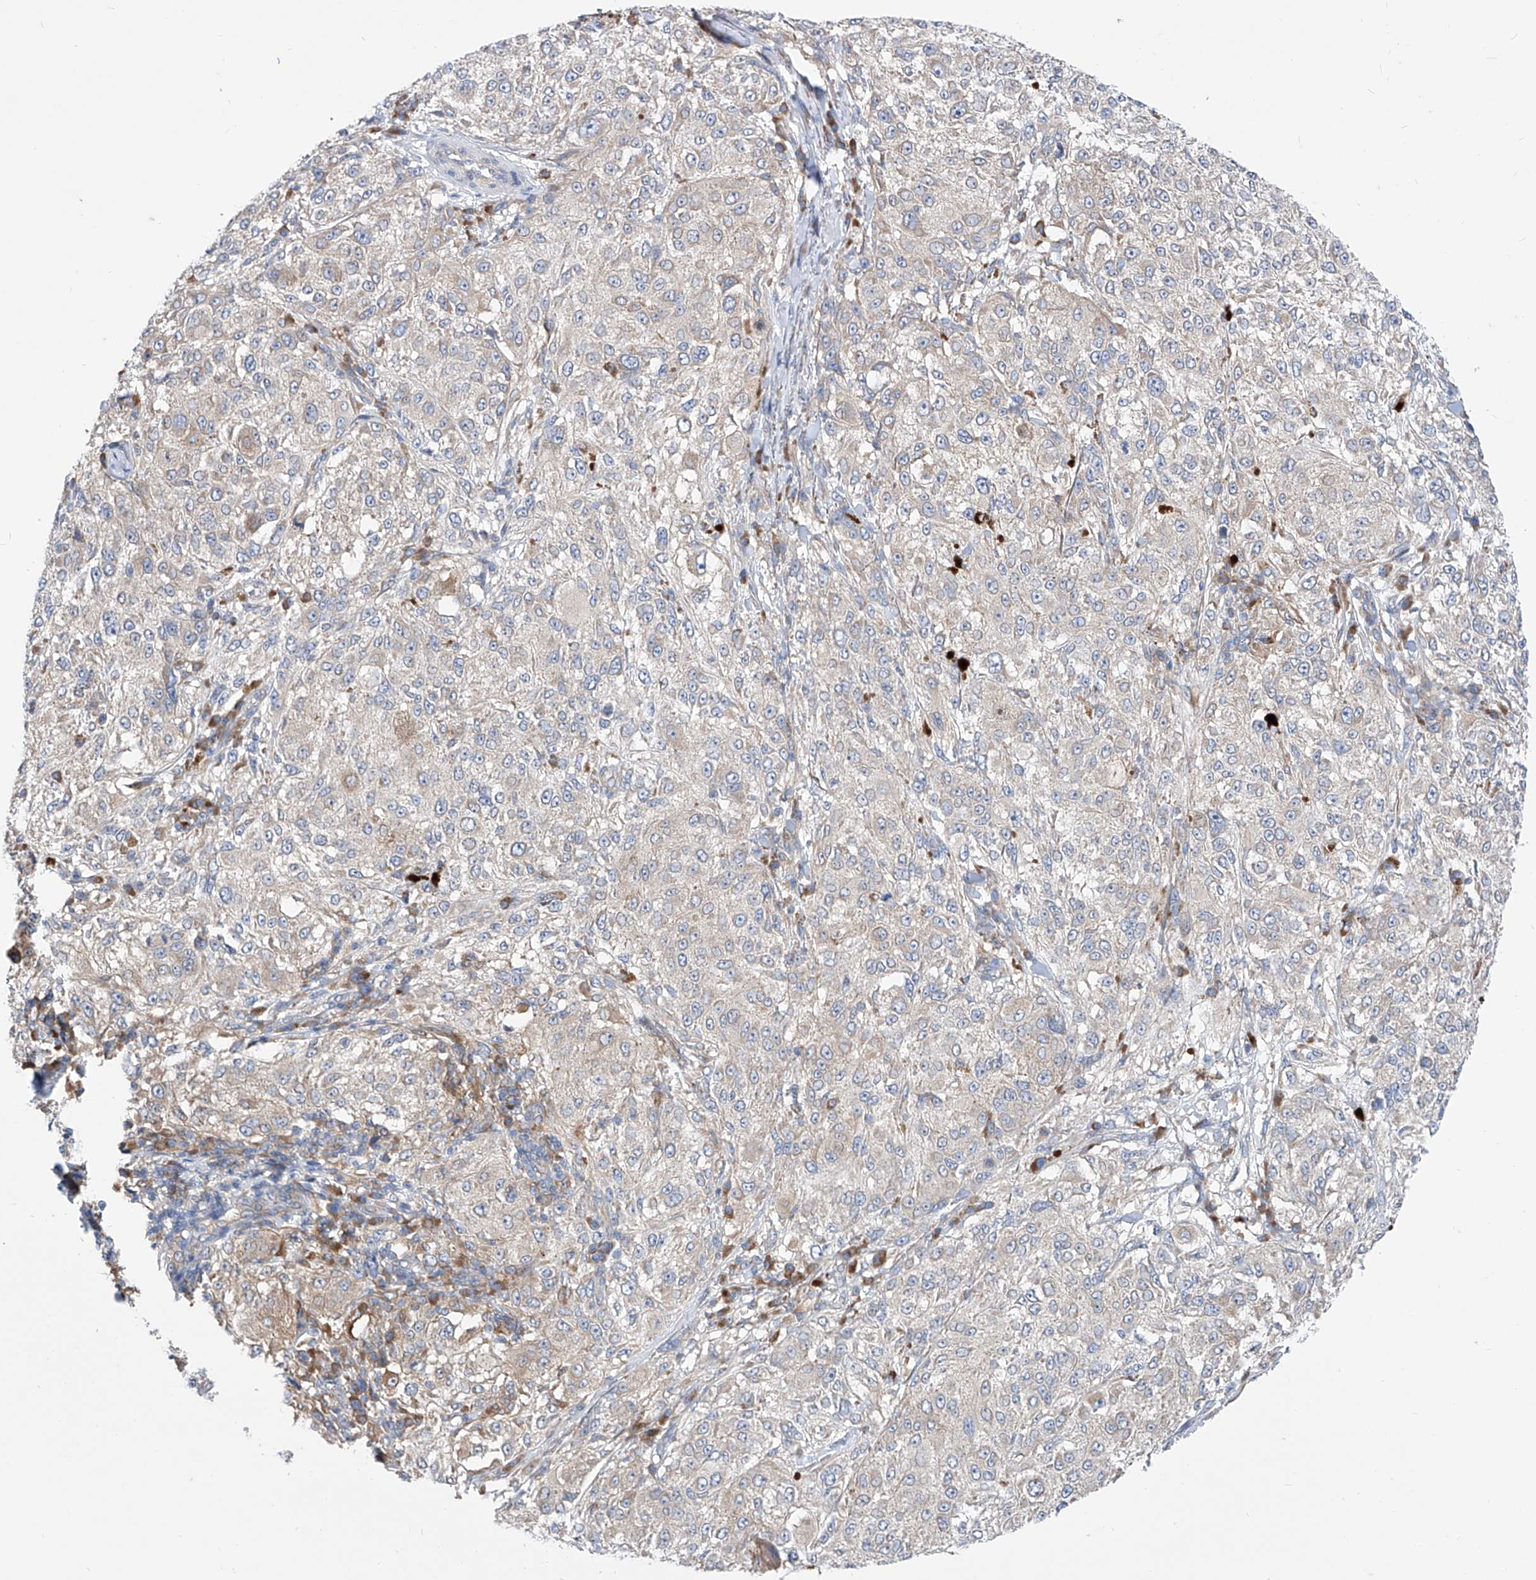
{"staining": {"intensity": "negative", "quantity": "none", "location": "none"}, "tissue": "melanoma", "cell_type": "Tumor cells", "image_type": "cancer", "snomed": [{"axis": "morphology", "description": "Necrosis, NOS"}, {"axis": "morphology", "description": "Malignant melanoma, NOS"}, {"axis": "topography", "description": "Skin"}], "caption": "High power microscopy histopathology image of an IHC histopathology image of malignant melanoma, revealing no significant staining in tumor cells.", "gene": "UFL1", "patient": {"sex": "female", "age": 87}}